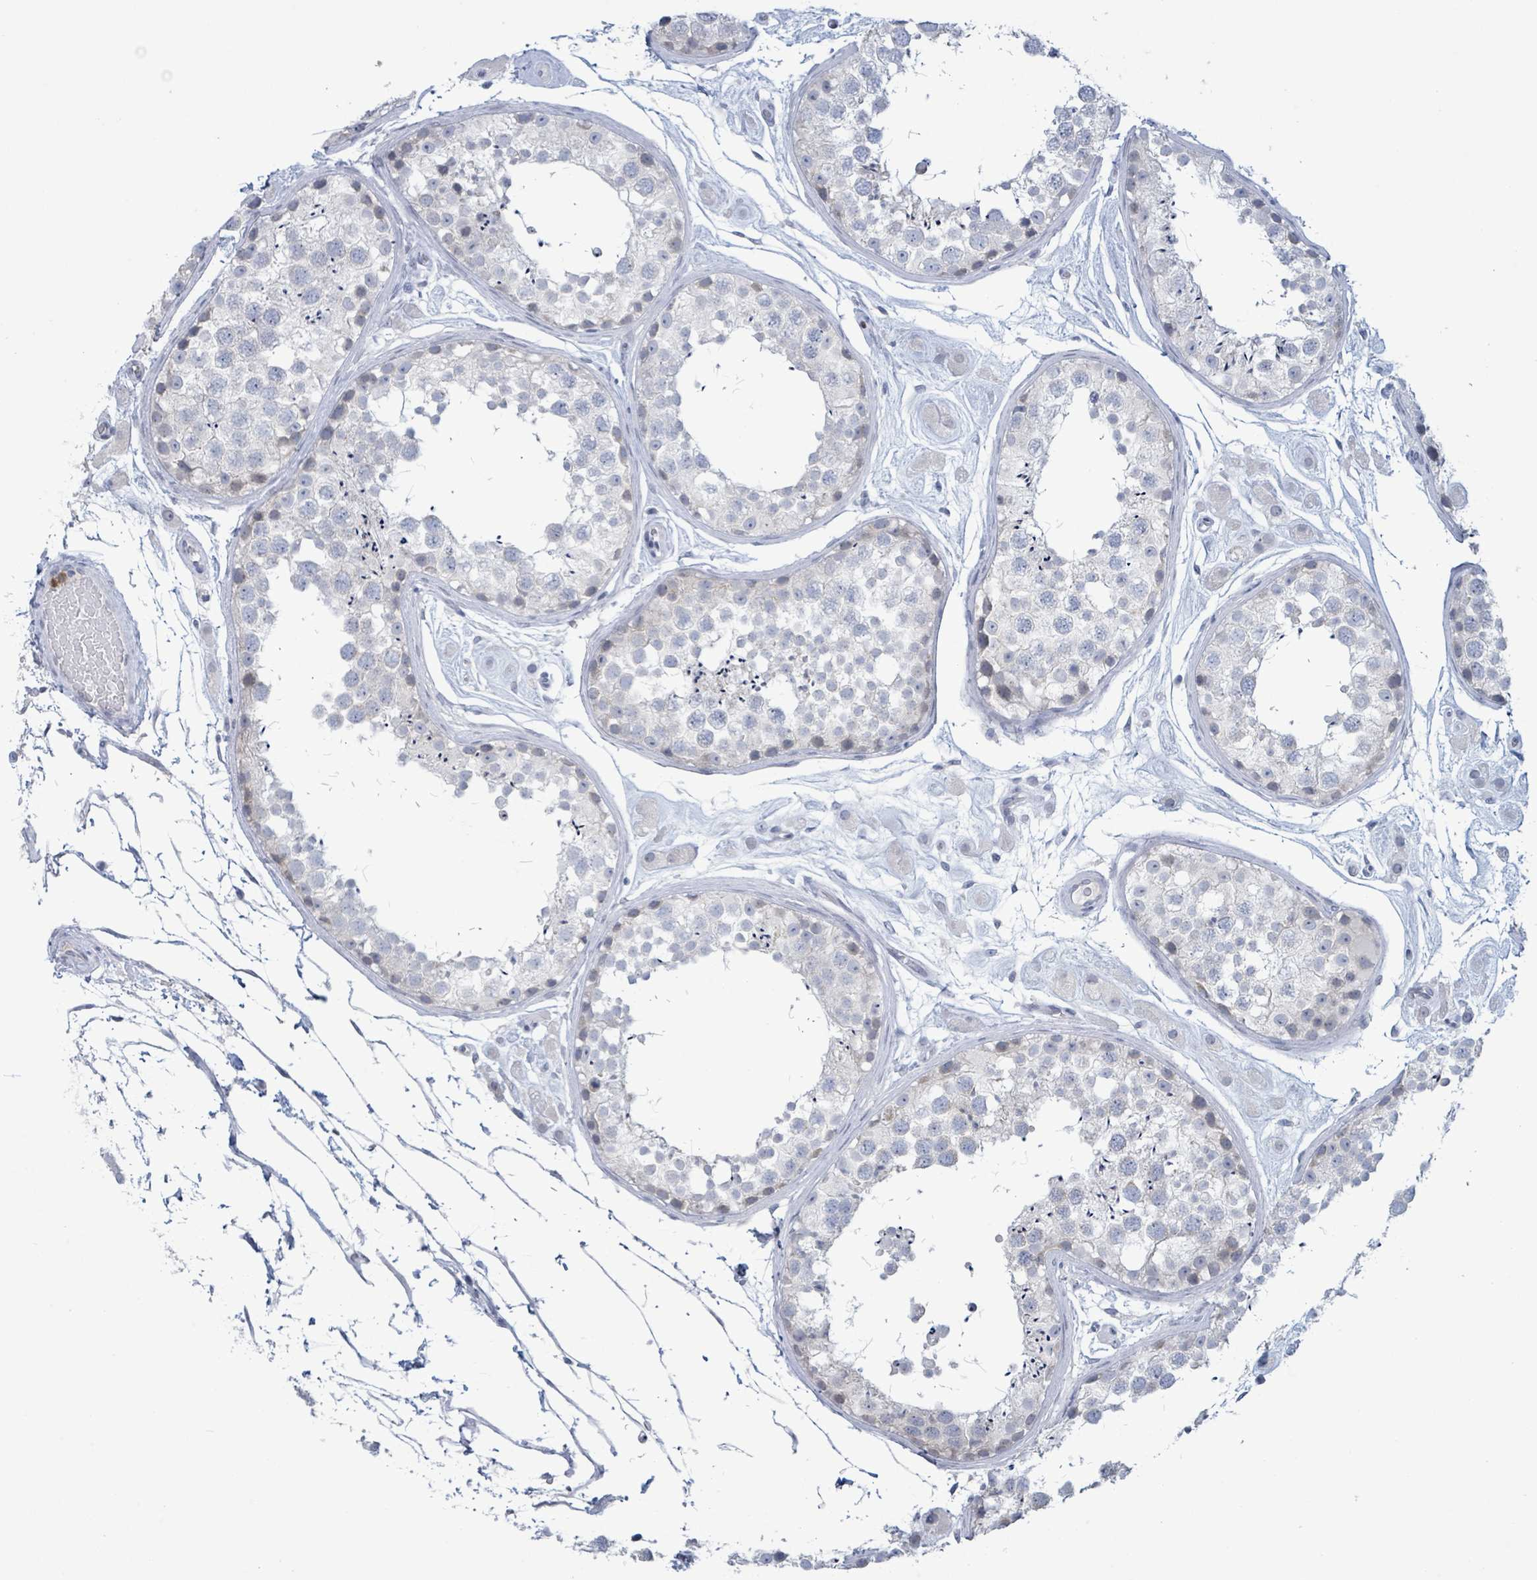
{"staining": {"intensity": "negative", "quantity": "none", "location": "none"}, "tissue": "testis", "cell_type": "Cells in seminiferous ducts", "image_type": "normal", "snomed": [{"axis": "morphology", "description": "Normal tissue, NOS"}, {"axis": "topography", "description": "Testis"}], "caption": "Immunohistochemistry (IHC) photomicrograph of normal testis: testis stained with DAB shows no significant protein expression in cells in seminiferous ducts.", "gene": "LCLAT1", "patient": {"sex": "male", "age": 25}}